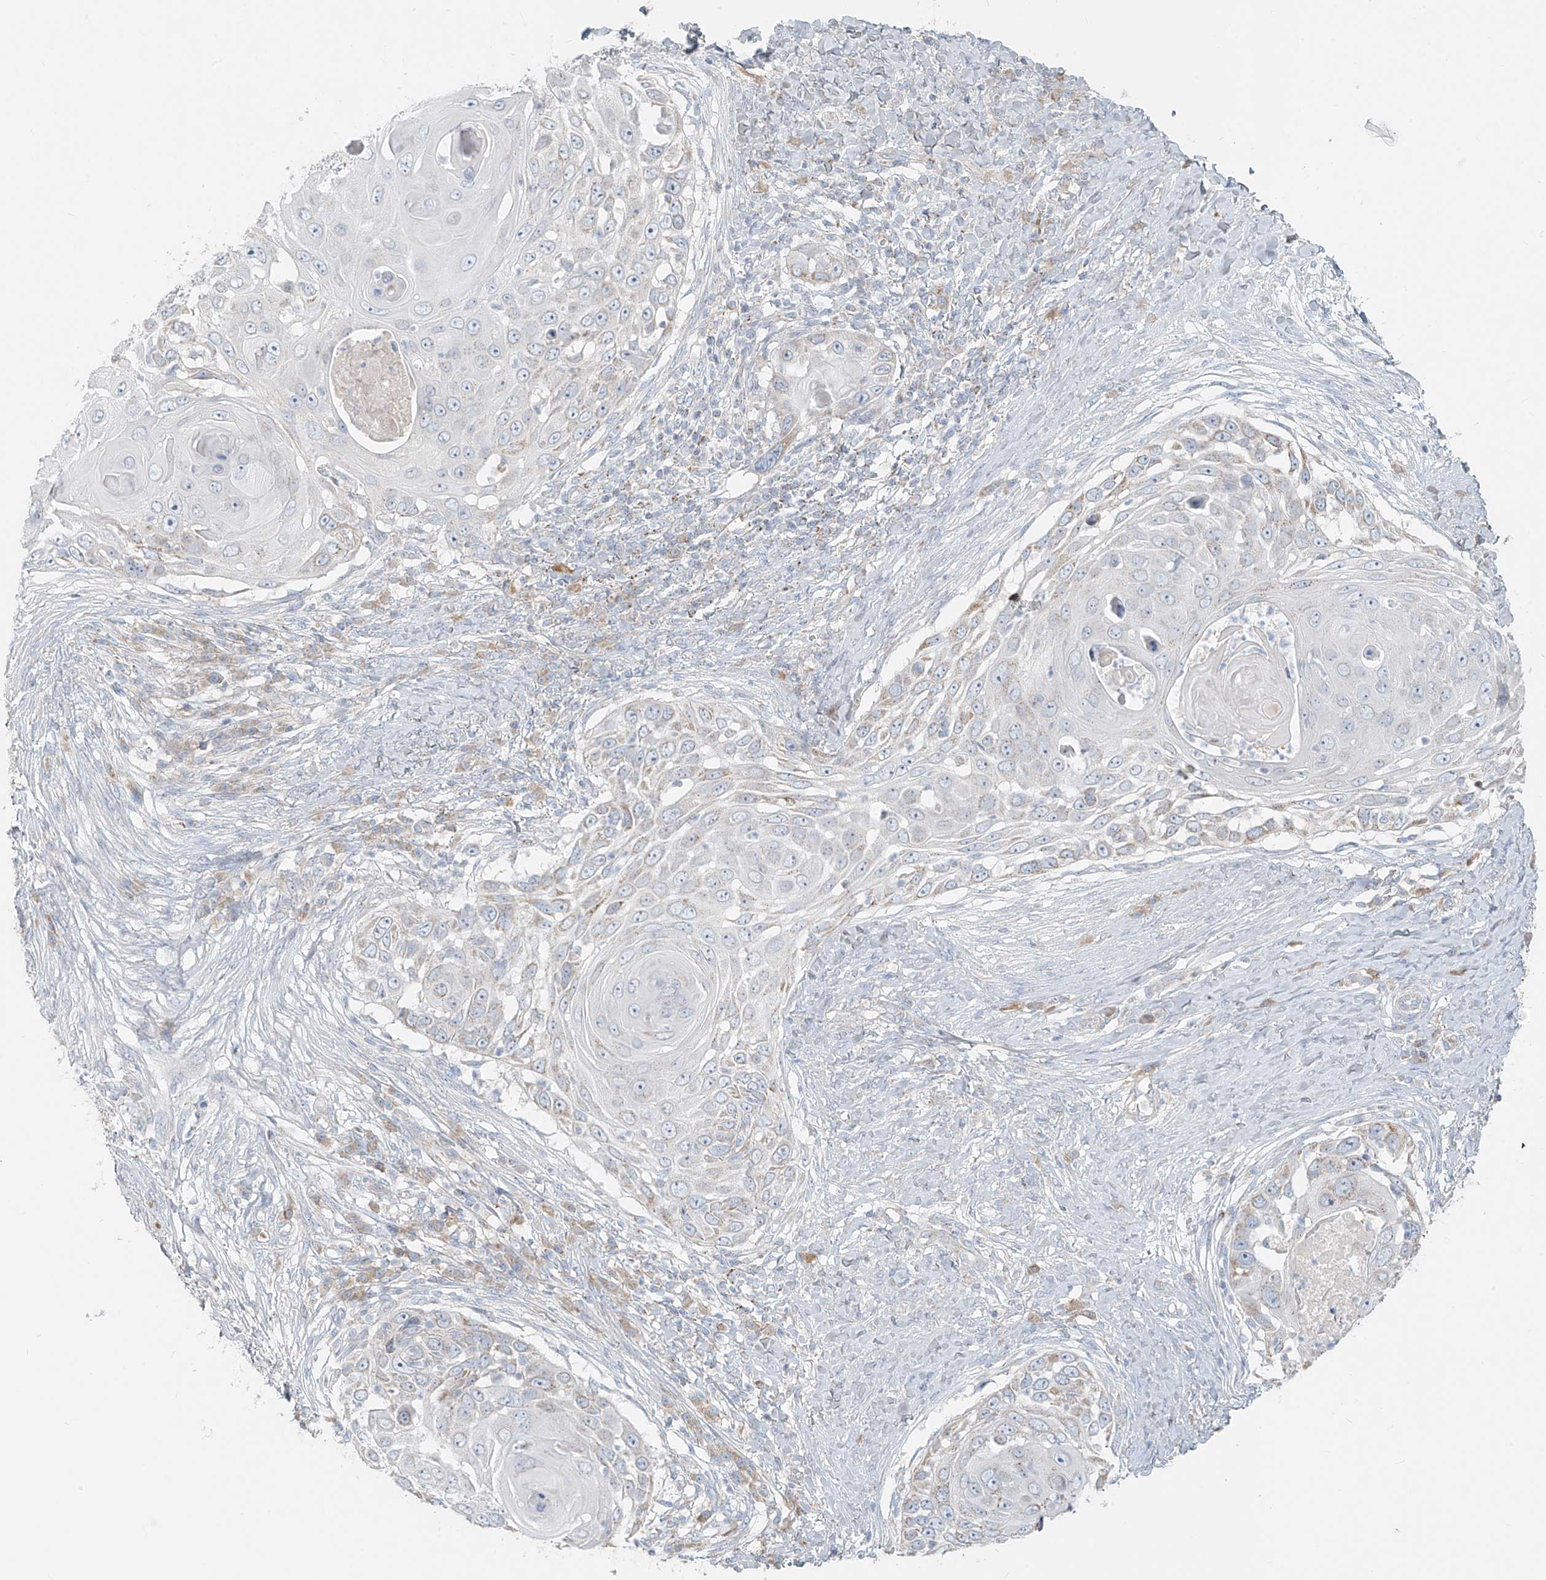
{"staining": {"intensity": "negative", "quantity": "none", "location": "none"}, "tissue": "skin cancer", "cell_type": "Tumor cells", "image_type": "cancer", "snomed": [{"axis": "morphology", "description": "Squamous cell carcinoma, NOS"}, {"axis": "topography", "description": "Skin"}], "caption": "This is an immunohistochemistry histopathology image of skin squamous cell carcinoma. There is no staining in tumor cells.", "gene": "UST", "patient": {"sex": "female", "age": 44}}